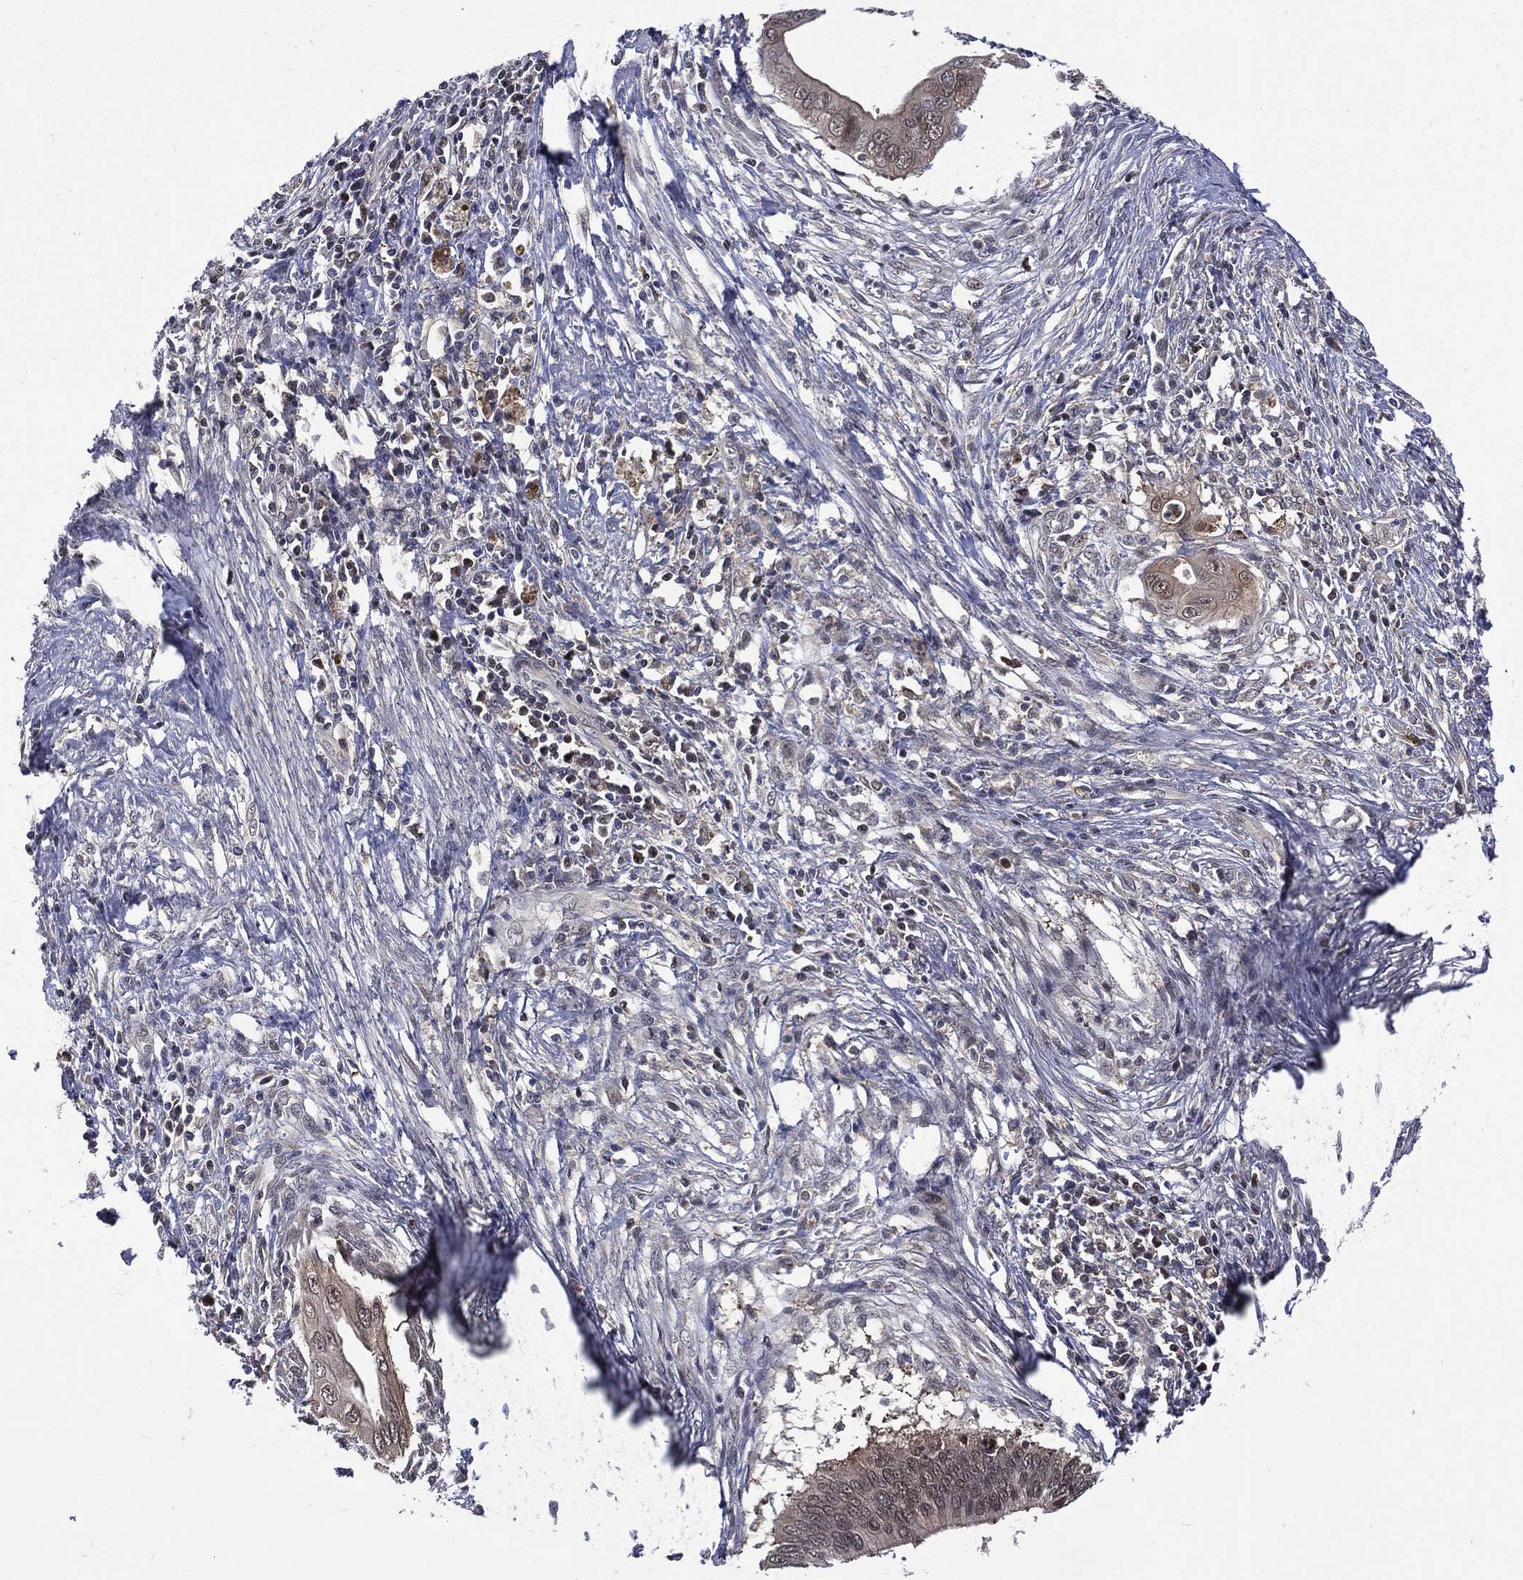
{"staining": {"intensity": "moderate", "quantity": "25%-75%", "location": "cytoplasmic/membranous,nuclear"}, "tissue": "cervical cancer", "cell_type": "Tumor cells", "image_type": "cancer", "snomed": [{"axis": "morphology", "description": "Adenocarcinoma, NOS"}, {"axis": "topography", "description": "Cervix"}], "caption": "DAB immunohistochemical staining of adenocarcinoma (cervical) shows moderate cytoplasmic/membranous and nuclear protein expression in about 25%-75% of tumor cells.", "gene": "MTAP", "patient": {"sex": "female", "age": 42}}